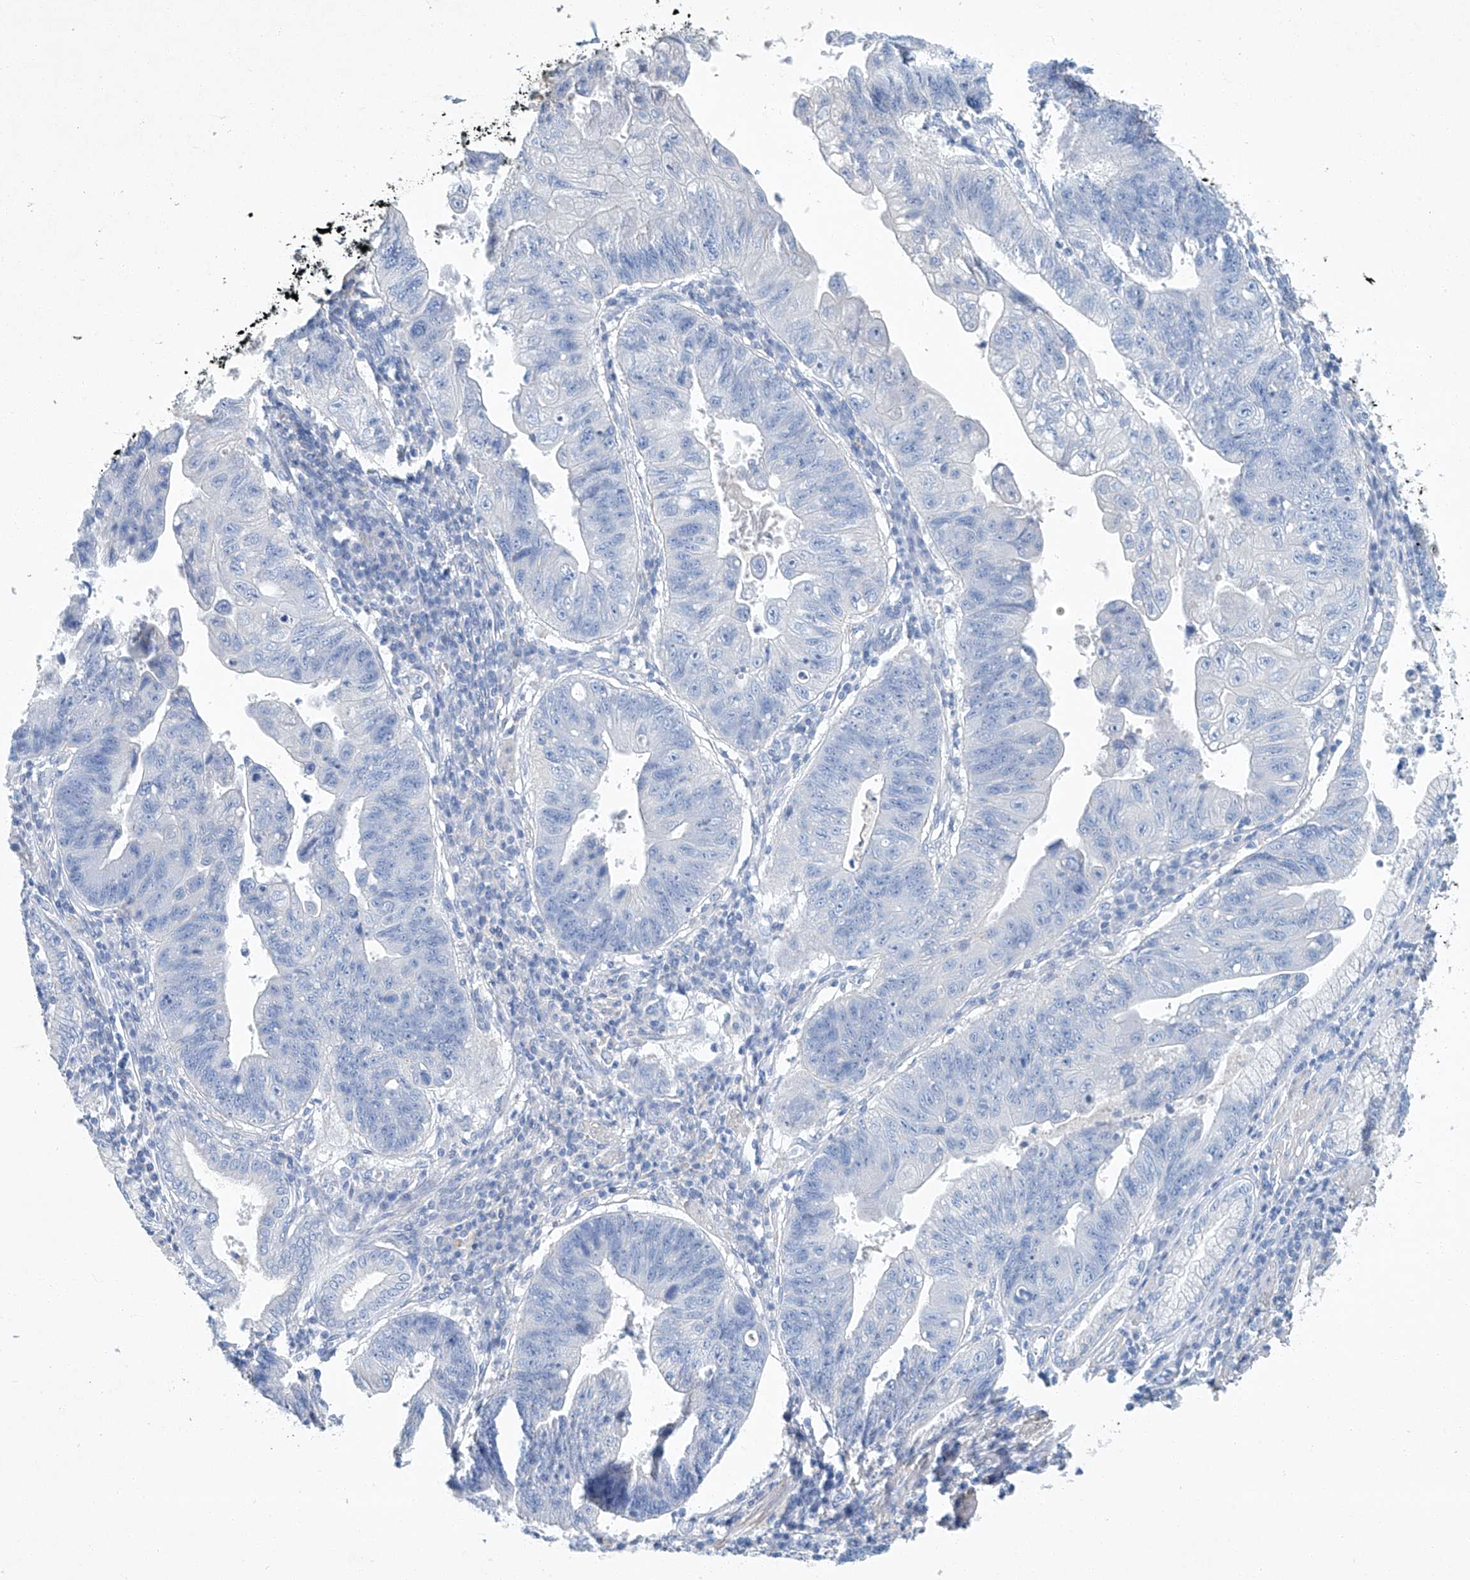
{"staining": {"intensity": "negative", "quantity": "none", "location": "none"}, "tissue": "stomach cancer", "cell_type": "Tumor cells", "image_type": "cancer", "snomed": [{"axis": "morphology", "description": "Adenocarcinoma, NOS"}, {"axis": "topography", "description": "Stomach"}], "caption": "Histopathology image shows no protein expression in tumor cells of stomach cancer tissue. (DAB (3,3'-diaminobenzidine) IHC with hematoxylin counter stain).", "gene": "C1orf87", "patient": {"sex": "male", "age": 59}}